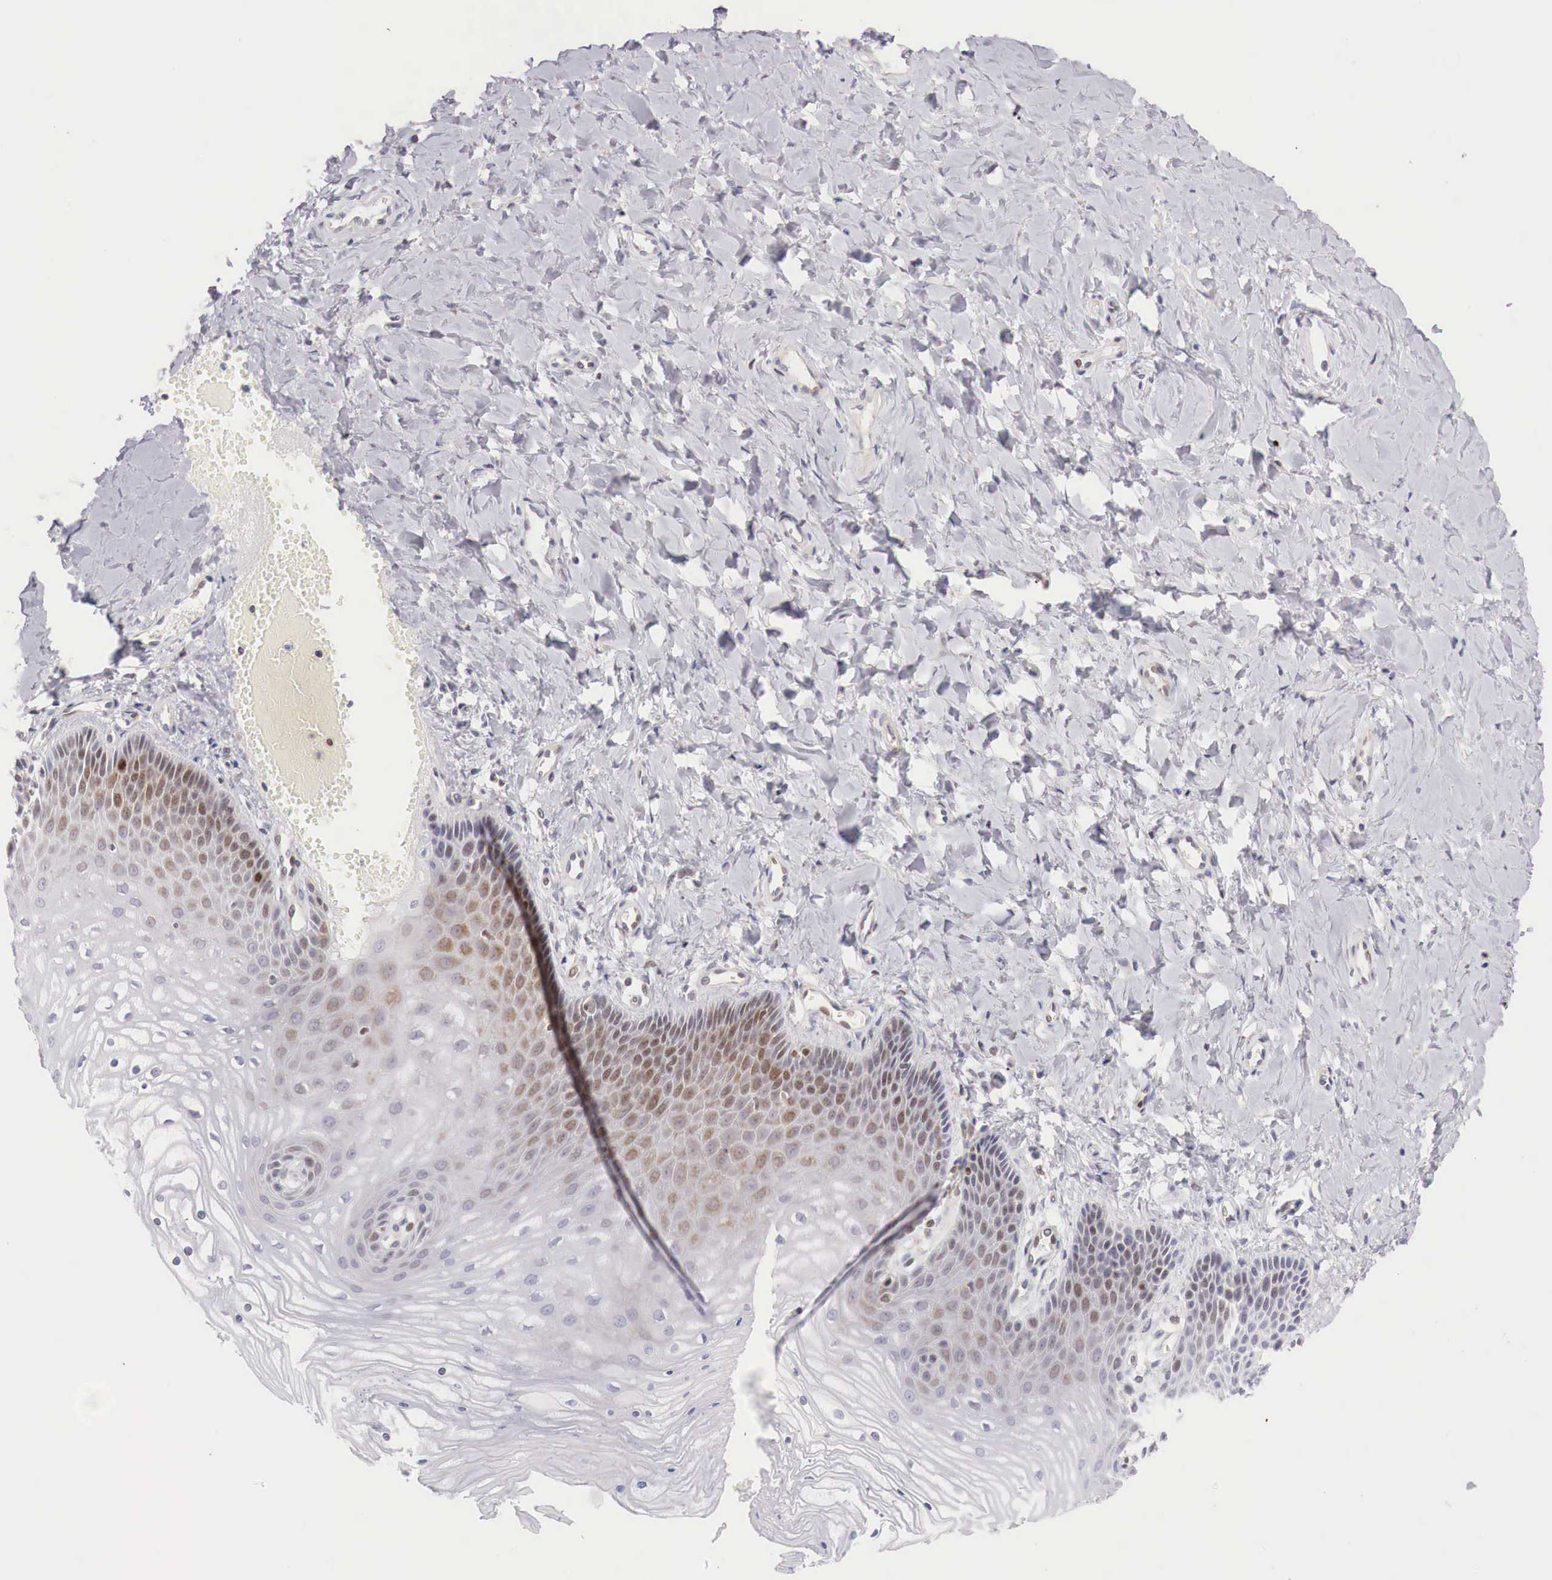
{"staining": {"intensity": "weak", "quantity": "25%-75%", "location": "cytoplasmic/membranous,nuclear"}, "tissue": "vagina", "cell_type": "Squamous epithelial cells", "image_type": "normal", "snomed": [{"axis": "morphology", "description": "Normal tissue, NOS"}, {"axis": "topography", "description": "Vagina"}], "caption": "Immunohistochemistry (IHC) image of normal vagina stained for a protein (brown), which shows low levels of weak cytoplasmic/membranous,nuclear staining in about 25%-75% of squamous epithelial cells.", "gene": "CLCN5", "patient": {"sex": "female", "age": 68}}